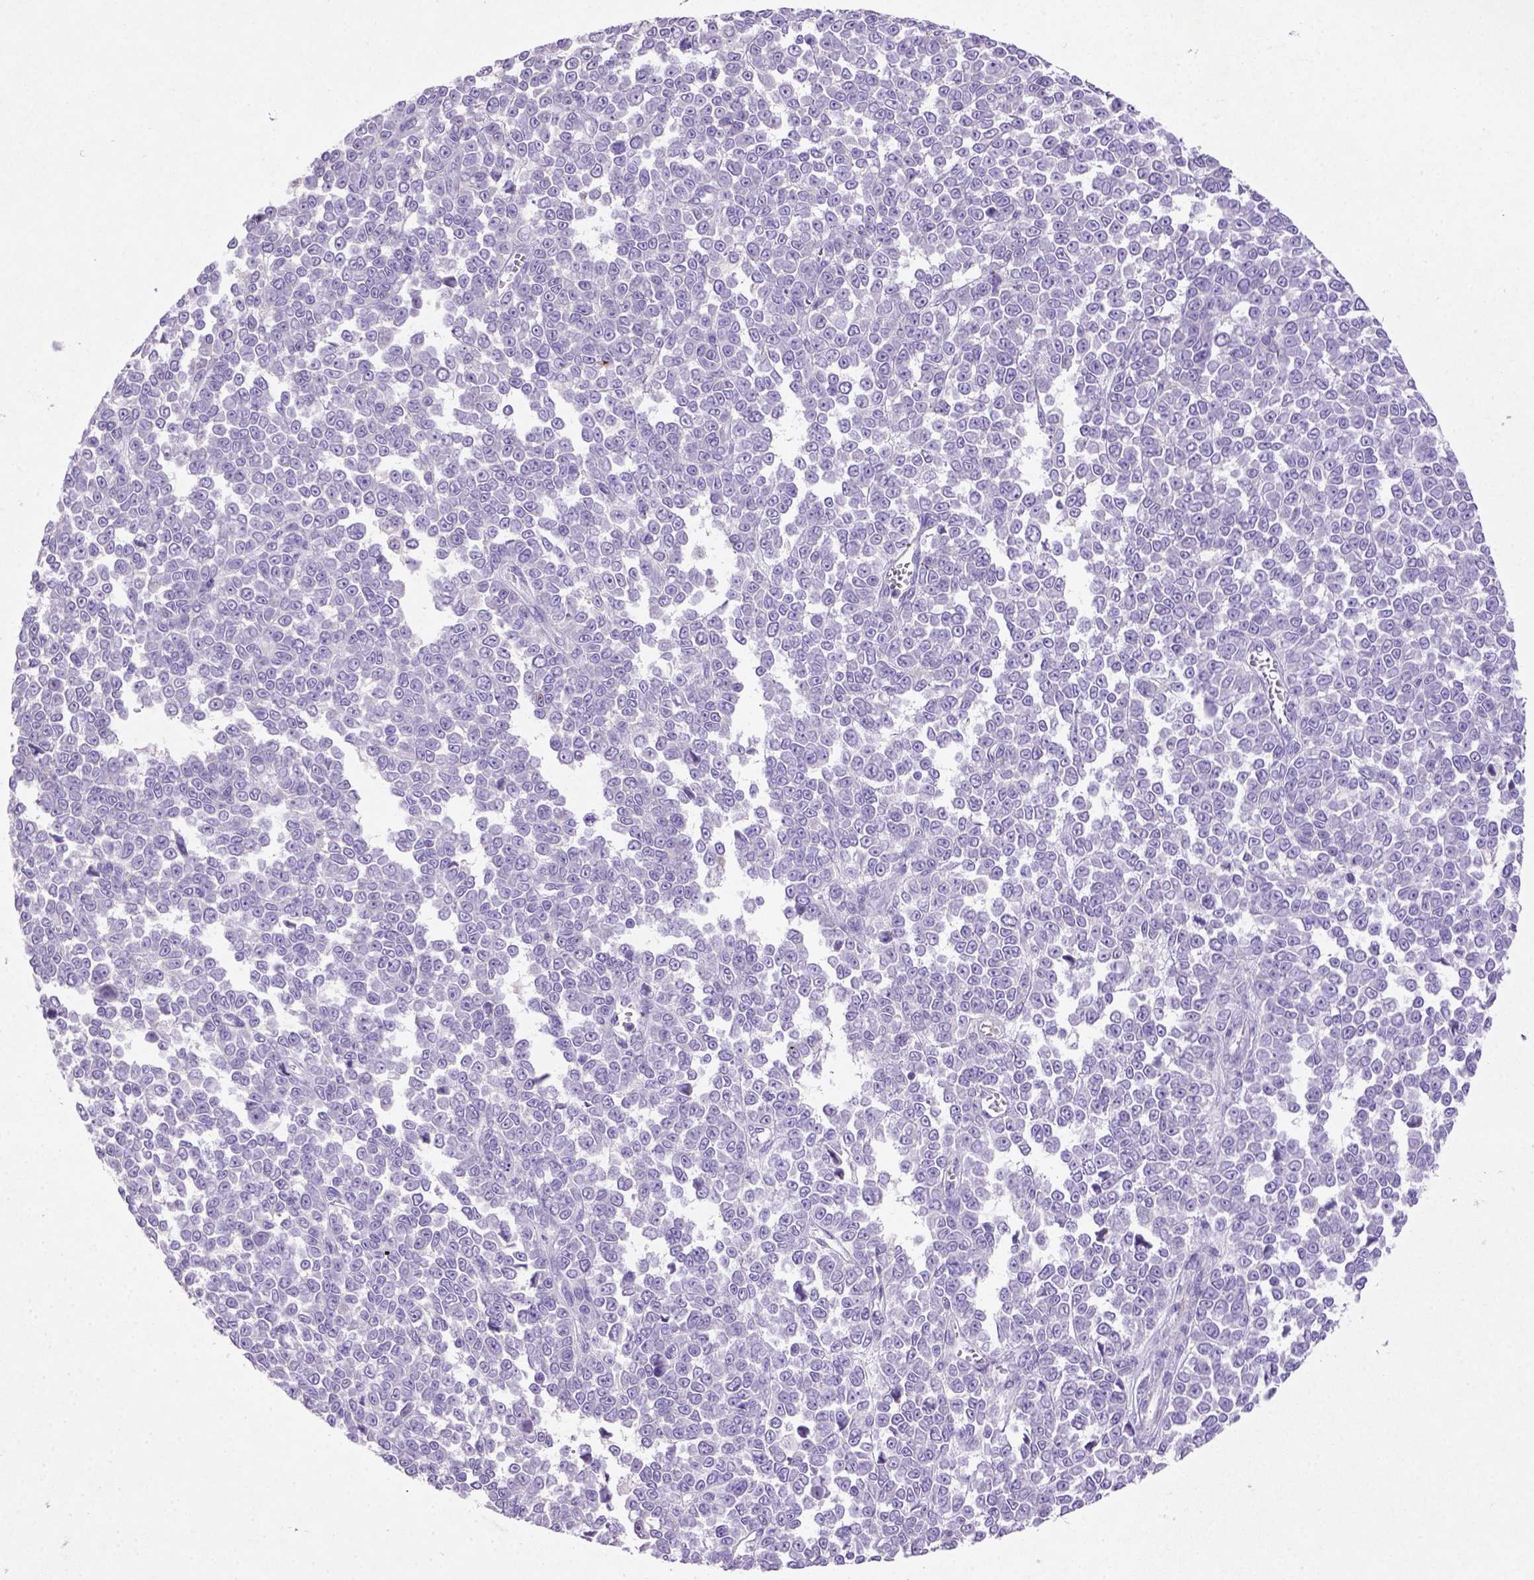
{"staining": {"intensity": "negative", "quantity": "none", "location": "none"}, "tissue": "melanoma", "cell_type": "Tumor cells", "image_type": "cancer", "snomed": [{"axis": "morphology", "description": "Malignant melanoma, NOS"}, {"axis": "topography", "description": "Skin"}], "caption": "A high-resolution image shows immunohistochemistry staining of melanoma, which shows no significant expression in tumor cells.", "gene": "NUDT2", "patient": {"sex": "female", "age": 95}}